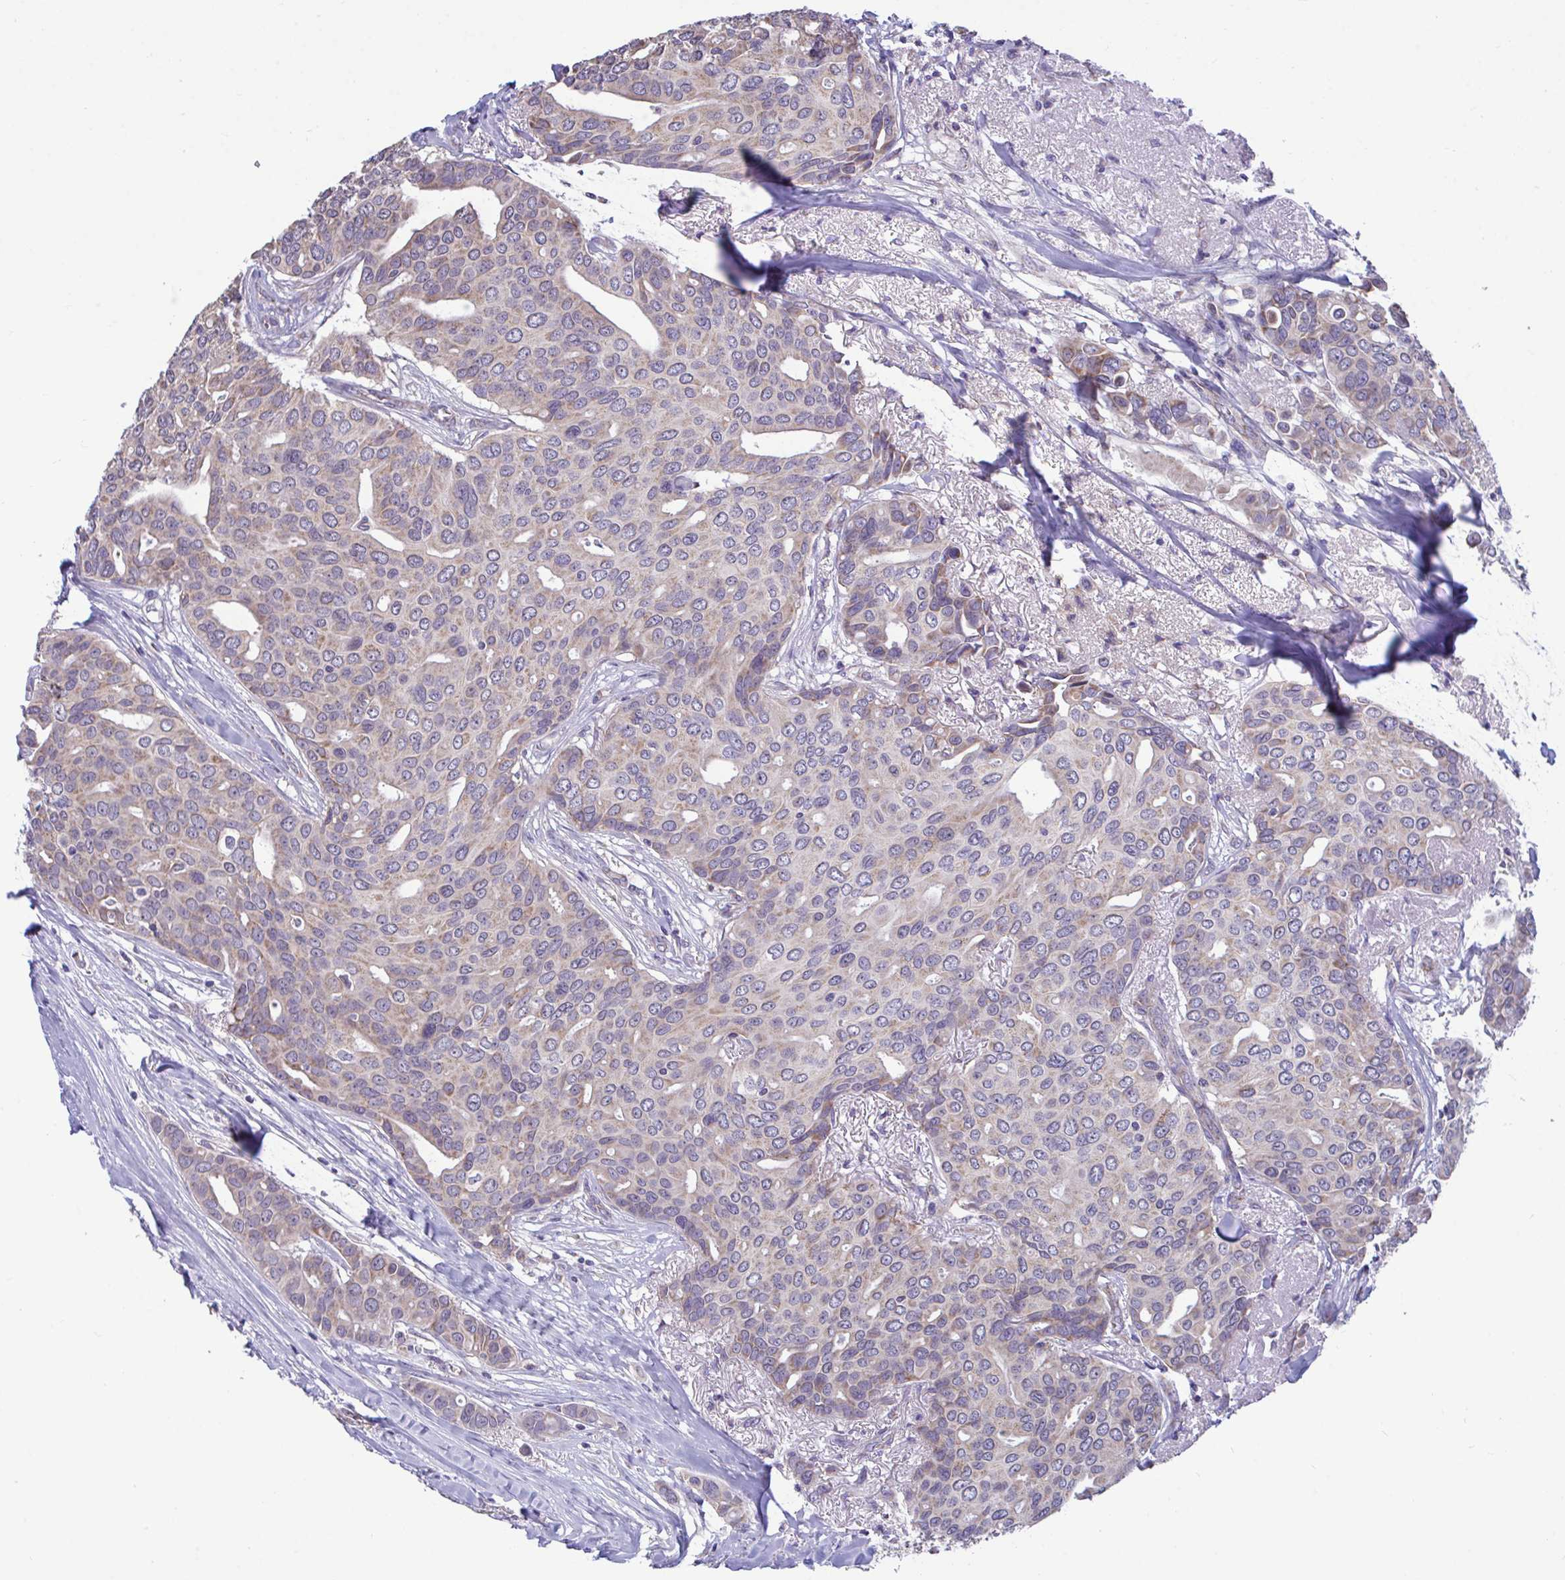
{"staining": {"intensity": "weak", "quantity": "25%-75%", "location": "cytoplasmic/membranous"}, "tissue": "breast cancer", "cell_type": "Tumor cells", "image_type": "cancer", "snomed": [{"axis": "morphology", "description": "Duct carcinoma"}, {"axis": "topography", "description": "Breast"}], "caption": "A brown stain shows weak cytoplasmic/membranous positivity of a protein in breast cancer tumor cells.", "gene": "SARS2", "patient": {"sex": "female", "age": 54}}